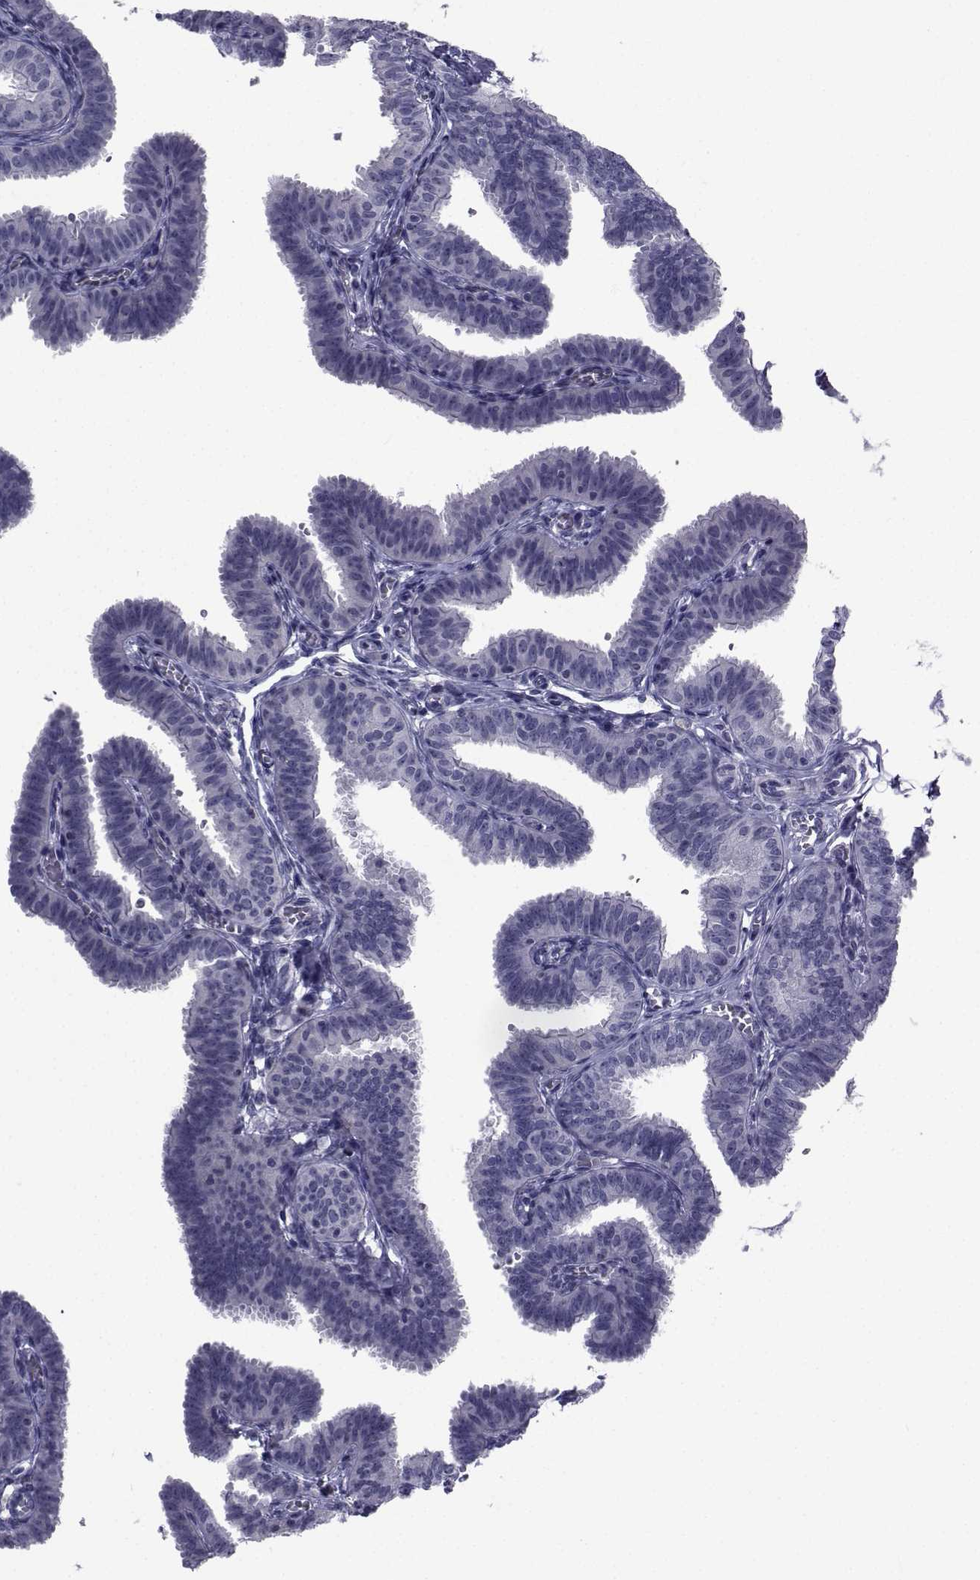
{"staining": {"intensity": "negative", "quantity": "none", "location": "none"}, "tissue": "fallopian tube", "cell_type": "Glandular cells", "image_type": "normal", "snomed": [{"axis": "morphology", "description": "Normal tissue, NOS"}, {"axis": "topography", "description": "Fallopian tube"}], "caption": "DAB (3,3'-diaminobenzidine) immunohistochemical staining of unremarkable fallopian tube reveals no significant staining in glandular cells.", "gene": "CHRNA1", "patient": {"sex": "female", "age": 25}}